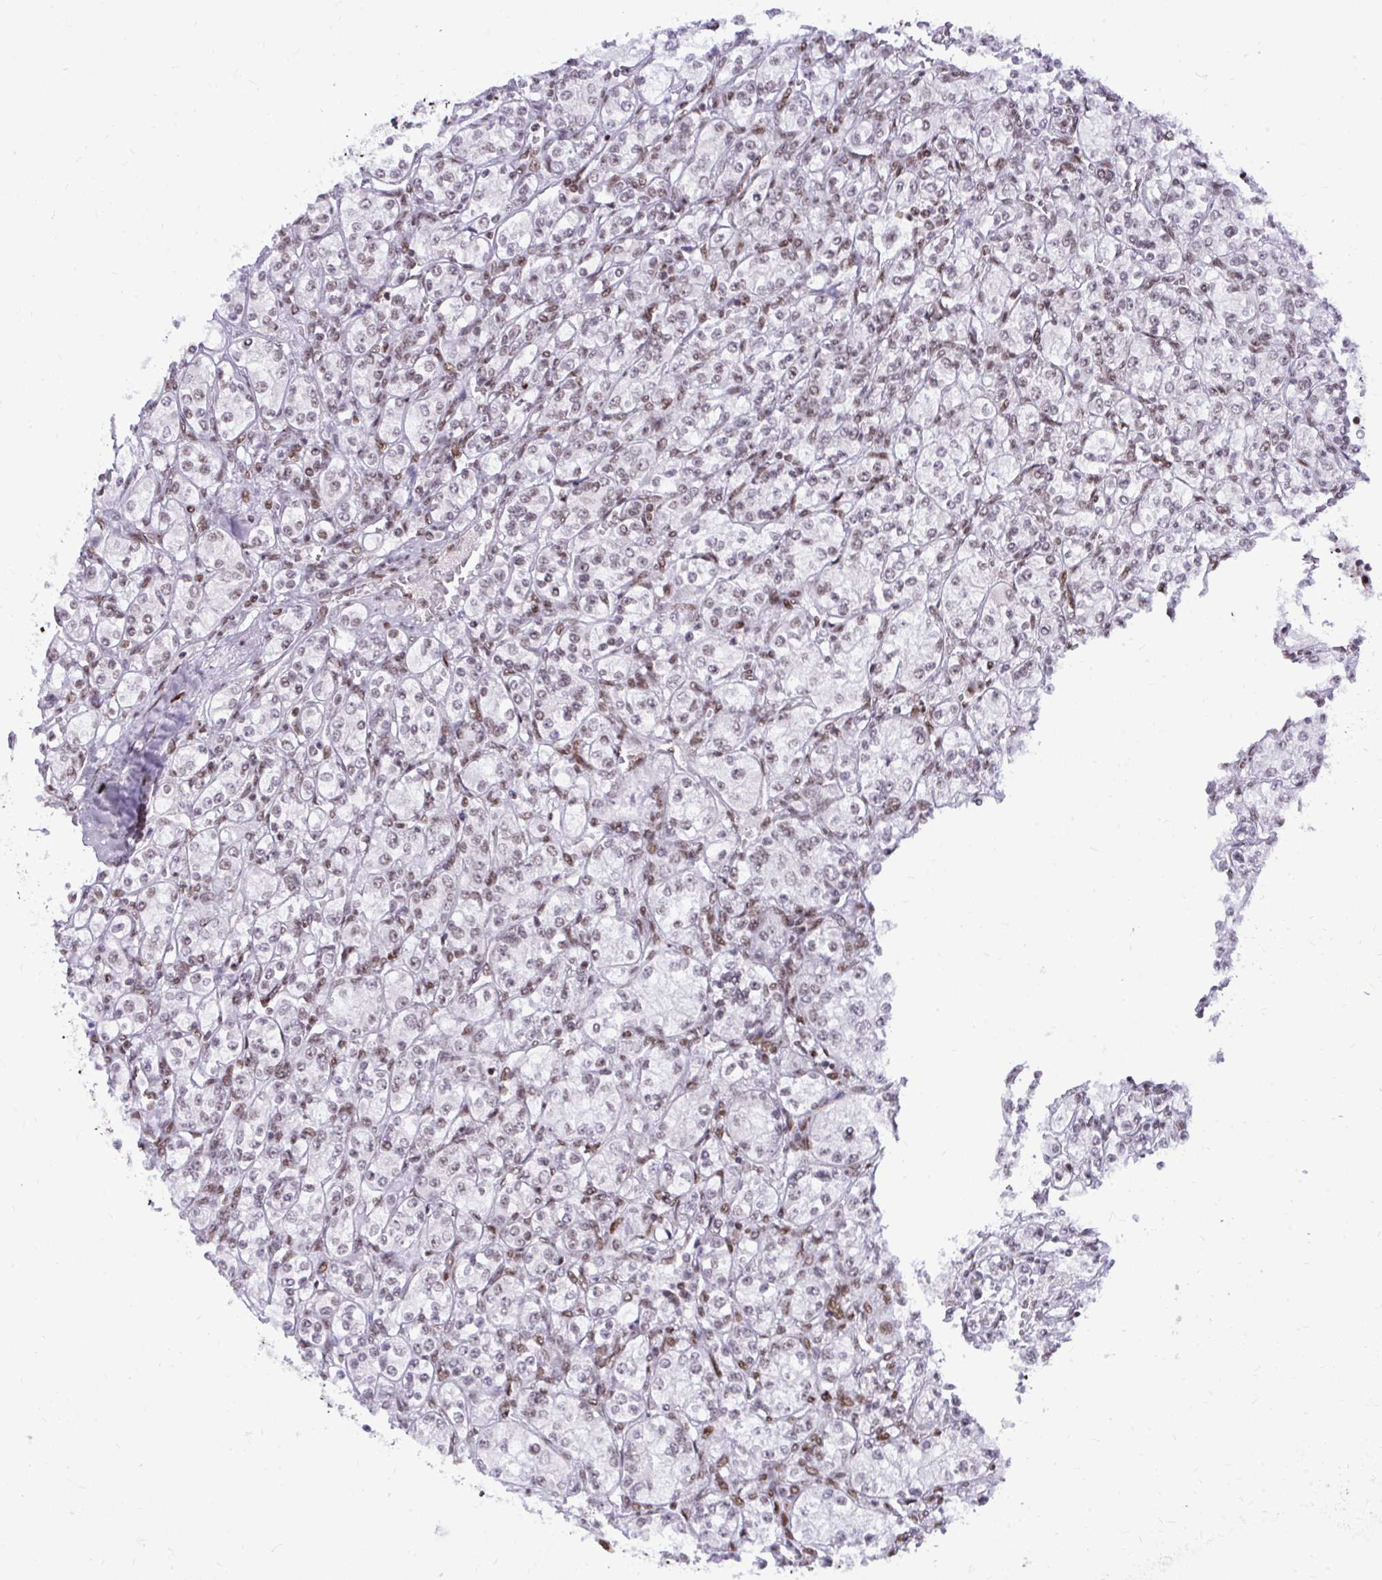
{"staining": {"intensity": "weak", "quantity": "25%-75%", "location": "nuclear"}, "tissue": "renal cancer", "cell_type": "Tumor cells", "image_type": "cancer", "snomed": [{"axis": "morphology", "description": "Adenocarcinoma, NOS"}, {"axis": "topography", "description": "Kidney"}], "caption": "A high-resolution histopathology image shows immunohistochemistry (IHC) staining of renal cancer (adenocarcinoma), which reveals weak nuclear positivity in about 25%-75% of tumor cells. (brown staining indicates protein expression, while blue staining denotes nuclei).", "gene": "CDYL", "patient": {"sex": "male", "age": 77}}